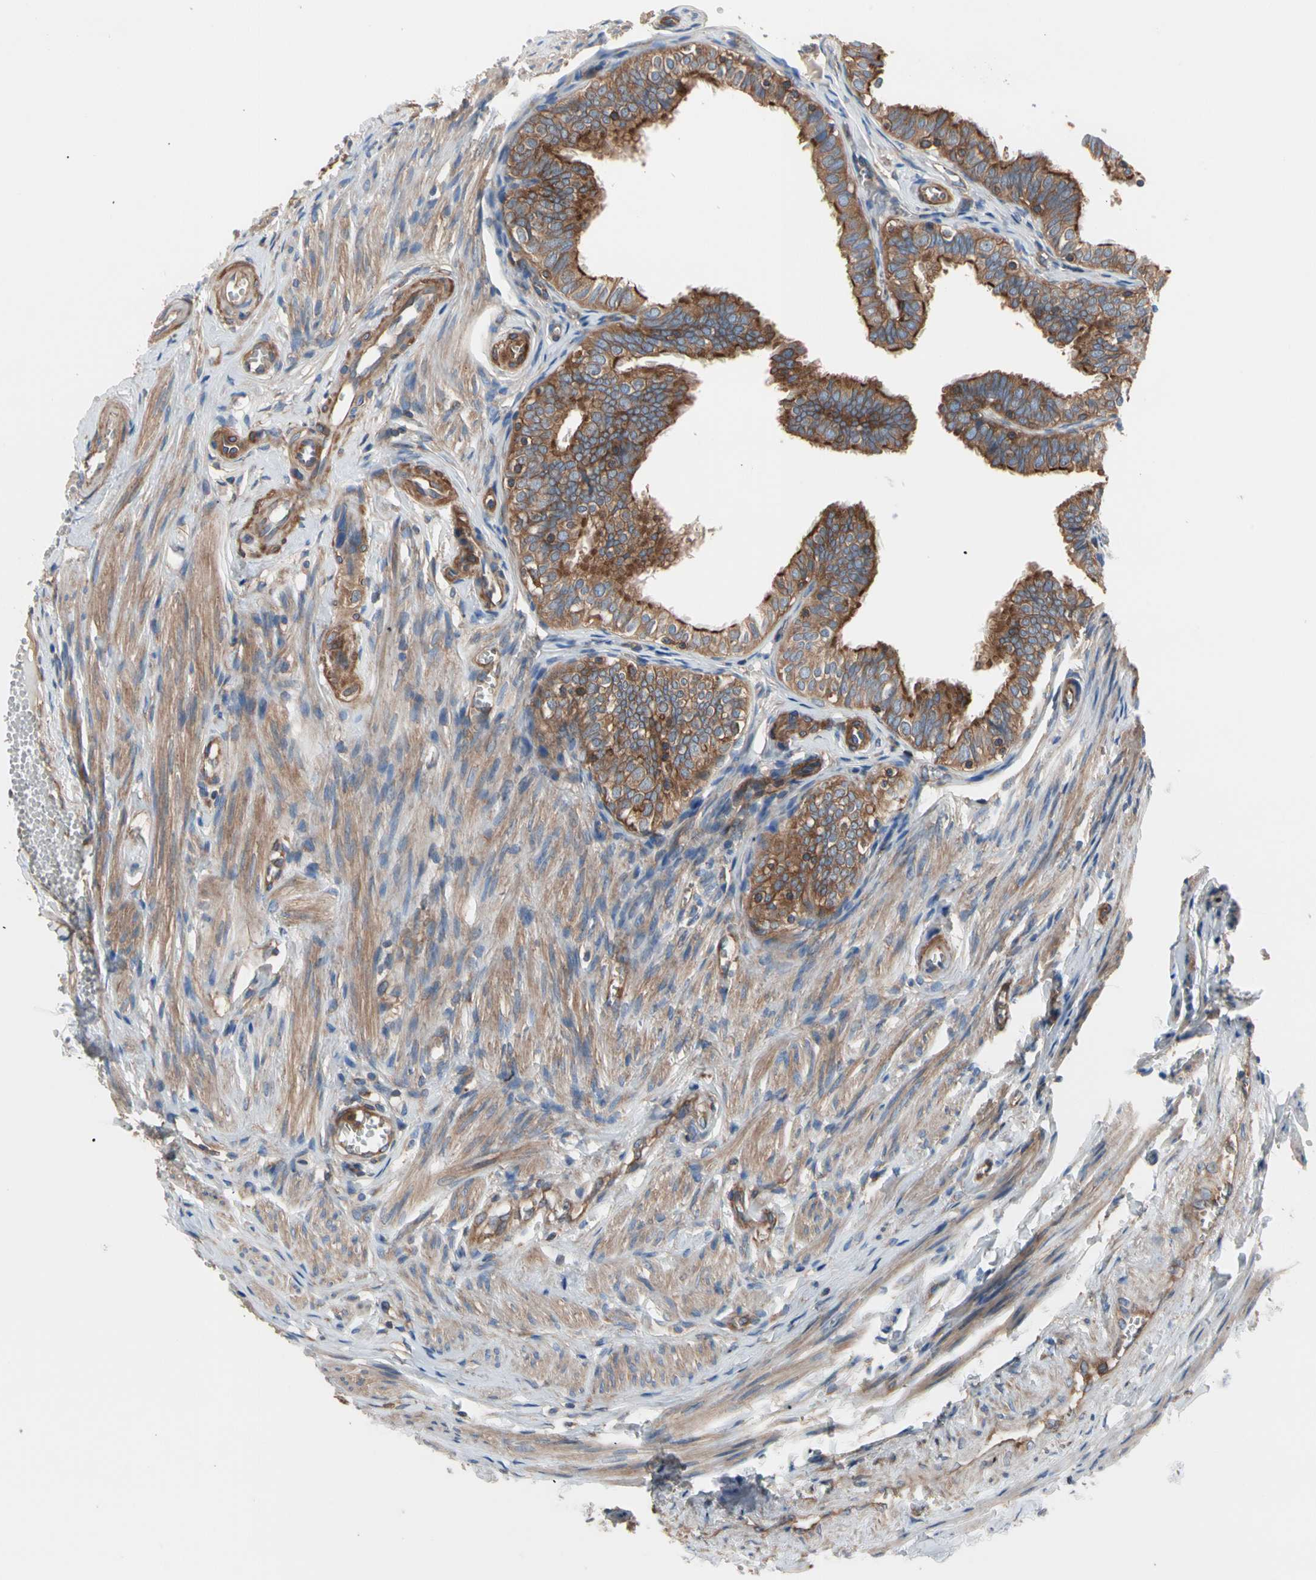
{"staining": {"intensity": "strong", "quantity": ">75%", "location": "cytoplasmic/membranous"}, "tissue": "fallopian tube", "cell_type": "Glandular cells", "image_type": "normal", "snomed": [{"axis": "morphology", "description": "Normal tissue, NOS"}, {"axis": "topography", "description": "Fallopian tube"}], "caption": "Protein staining exhibits strong cytoplasmic/membranous expression in approximately >75% of glandular cells in unremarkable fallopian tube.", "gene": "ROCK1", "patient": {"sex": "female", "age": 46}}